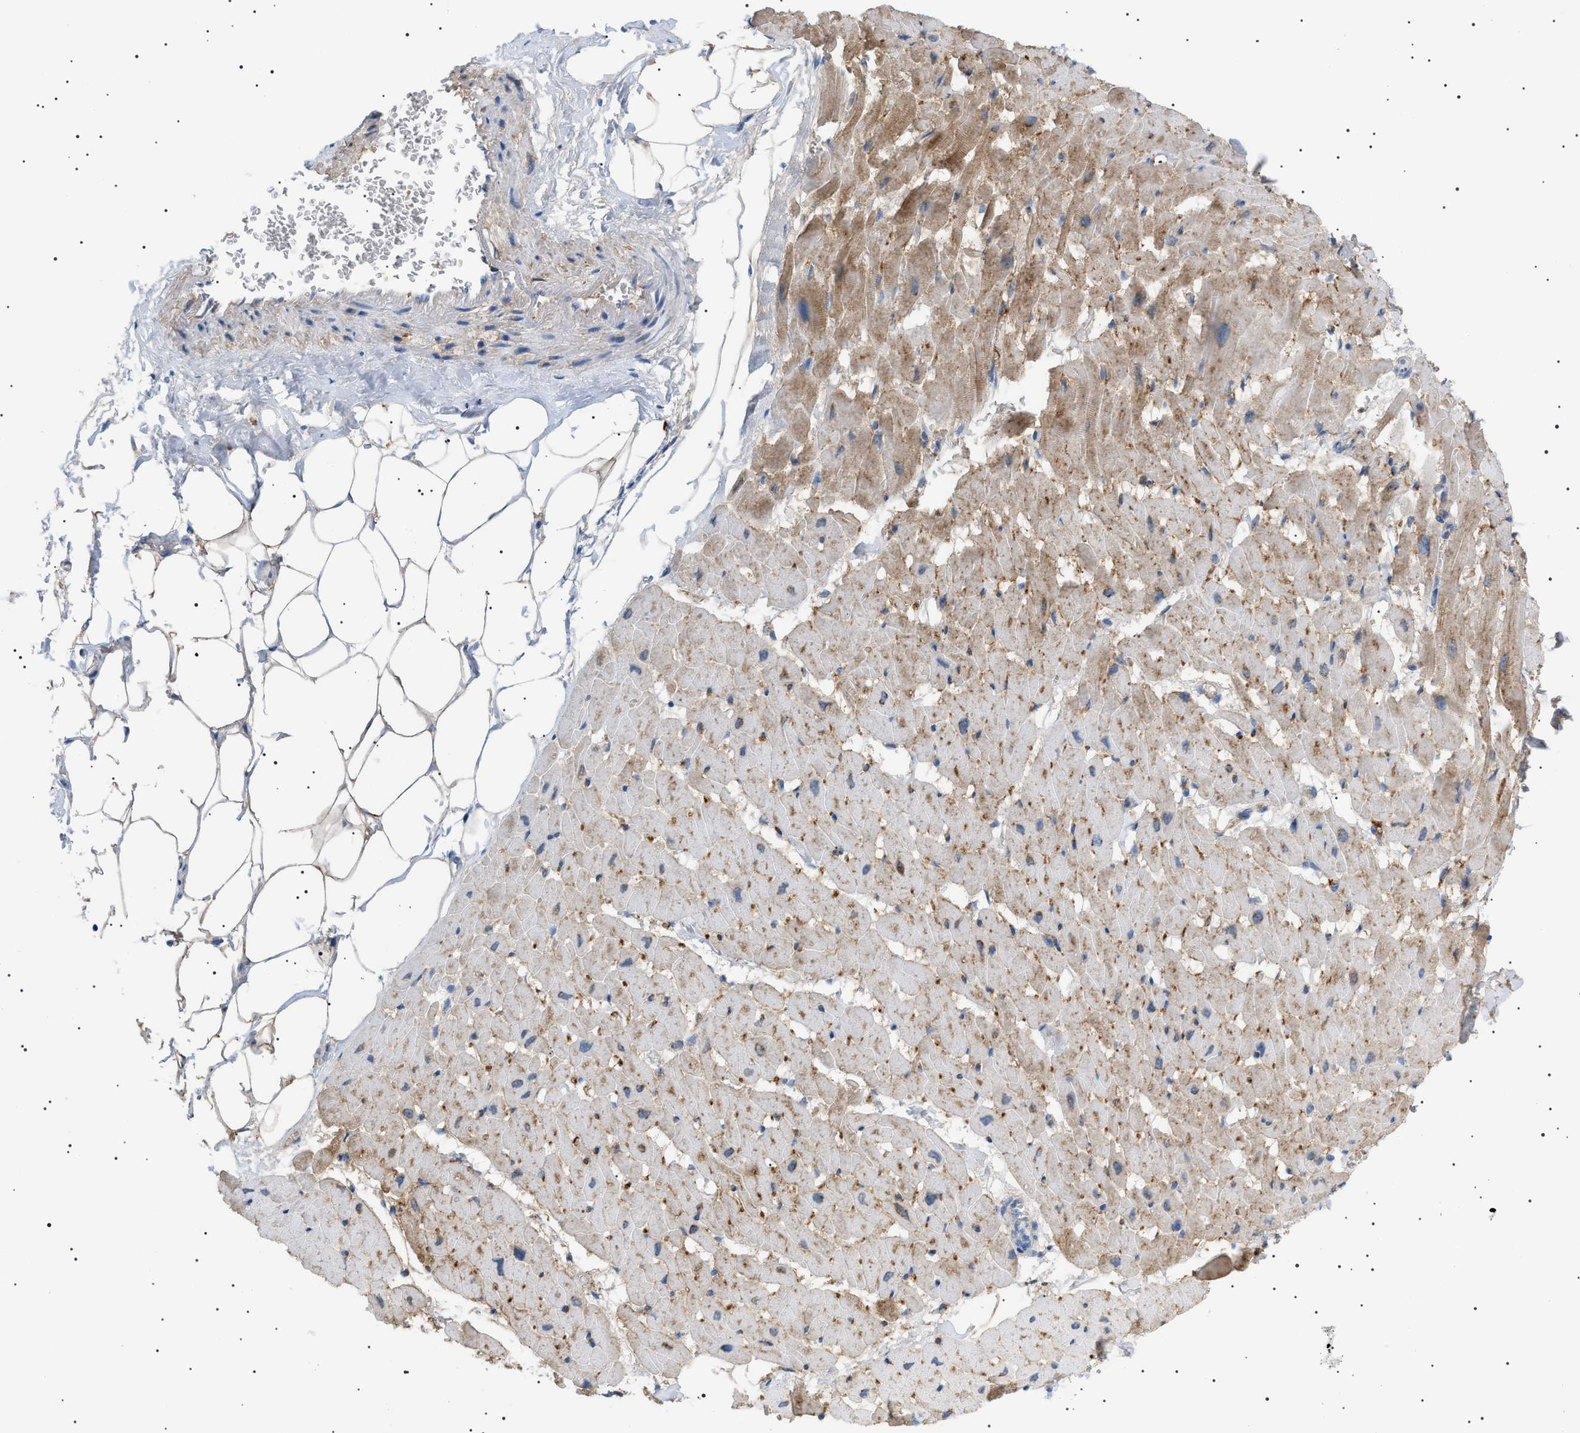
{"staining": {"intensity": "weak", "quantity": "25%-75%", "location": "cytoplasmic/membranous"}, "tissue": "heart muscle", "cell_type": "Cardiomyocytes", "image_type": "normal", "snomed": [{"axis": "morphology", "description": "Normal tissue, NOS"}, {"axis": "topography", "description": "Heart"}], "caption": "Weak cytoplasmic/membranous protein staining is identified in about 25%-75% of cardiomyocytes in heart muscle. Nuclei are stained in blue.", "gene": "LPA", "patient": {"sex": "female", "age": 19}}